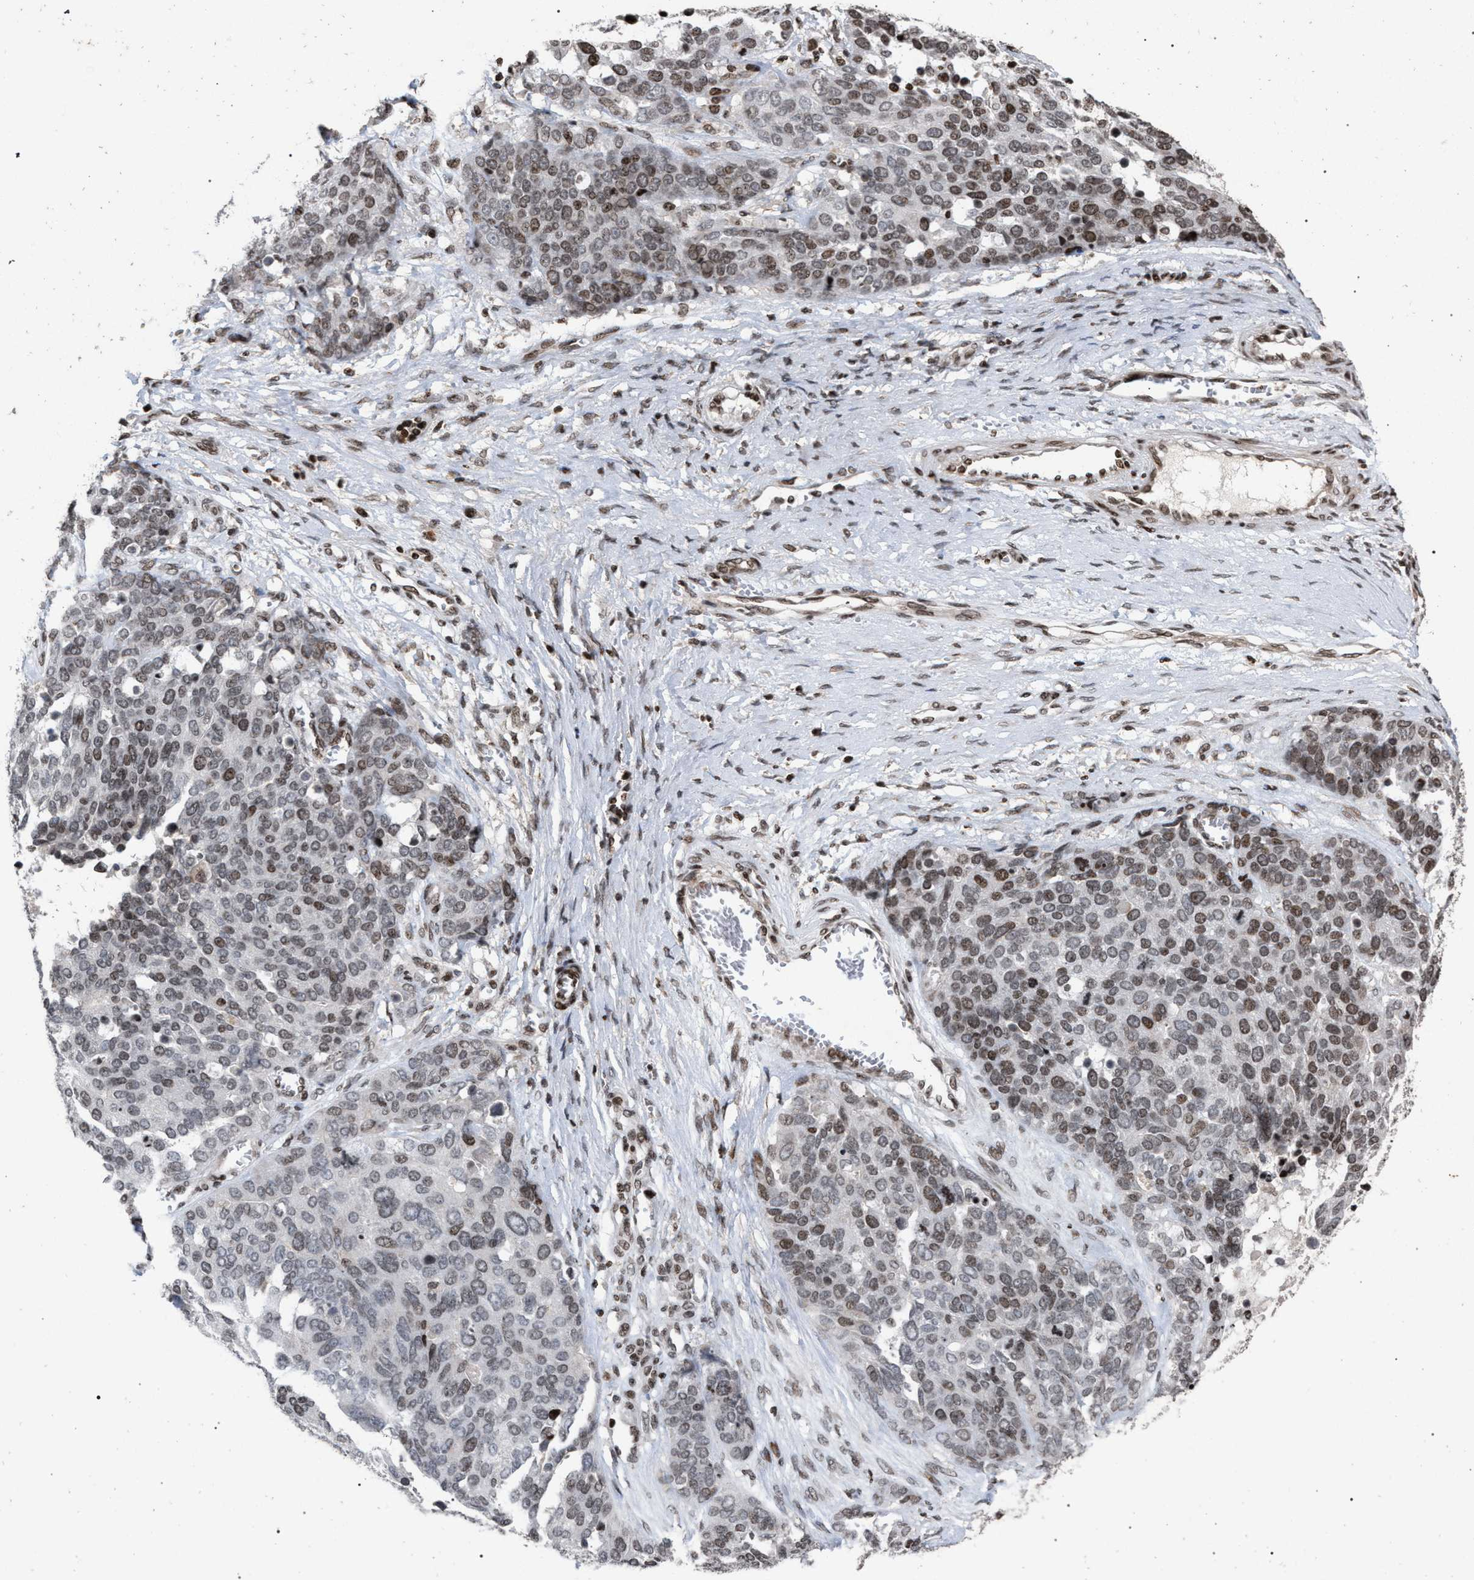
{"staining": {"intensity": "moderate", "quantity": ">75%", "location": "nuclear"}, "tissue": "ovarian cancer", "cell_type": "Tumor cells", "image_type": "cancer", "snomed": [{"axis": "morphology", "description": "Cystadenocarcinoma, serous, NOS"}, {"axis": "topography", "description": "Ovary"}], "caption": "Immunohistochemistry staining of ovarian cancer, which reveals medium levels of moderate nuclear expression in approximately >75% of tumor cells indicating moderate nuclear protein expression. The staining was performed using DAB (brown) for protein detection and nuclei were counterstained in hematoxylin (blue).", "gene": "FOXD3", "patient": {"sex": "female", "age": 44}}